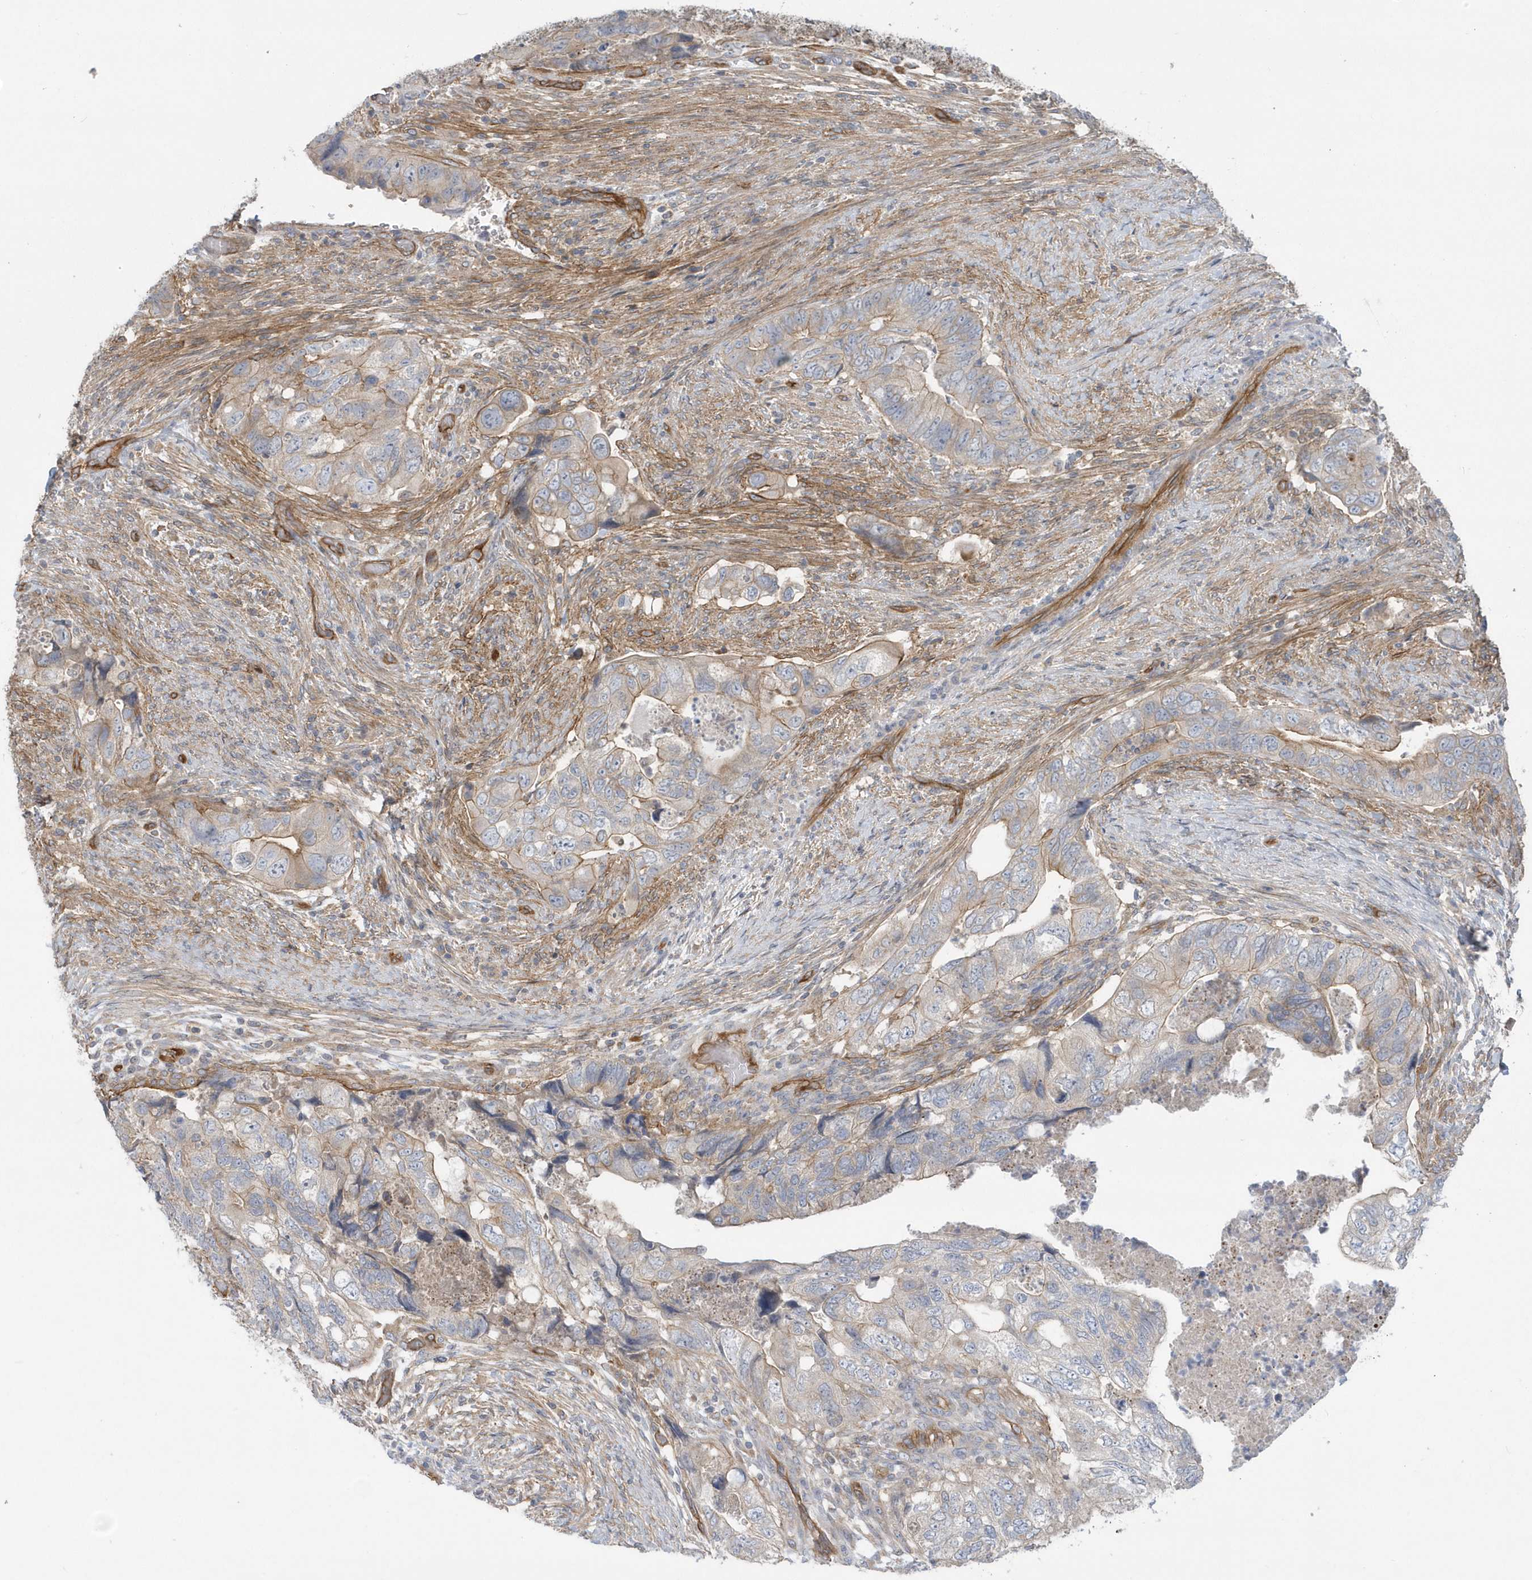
{"staining": {"intensity": "weak", "quantity": "<25%", "location": "cytoplasmic/membranous"}, "tissue": "colorectal cancer", "cell_type": "Tumor cells", "image_type": "cancer", "snomed": [{"axis": "morphology", "description": "Adenocarcinoma, NOS"}, {"axis": "topography", "description": "Rectum"}], "caption": "DAB (3,3'-diaminobenzidine) immunohistochemical staining of adenocarcinoma (colorectal) exhibits no significant staining in tumor cells.", "gene": "RAI14", "patient": {"sex": "male", "age": 63}}